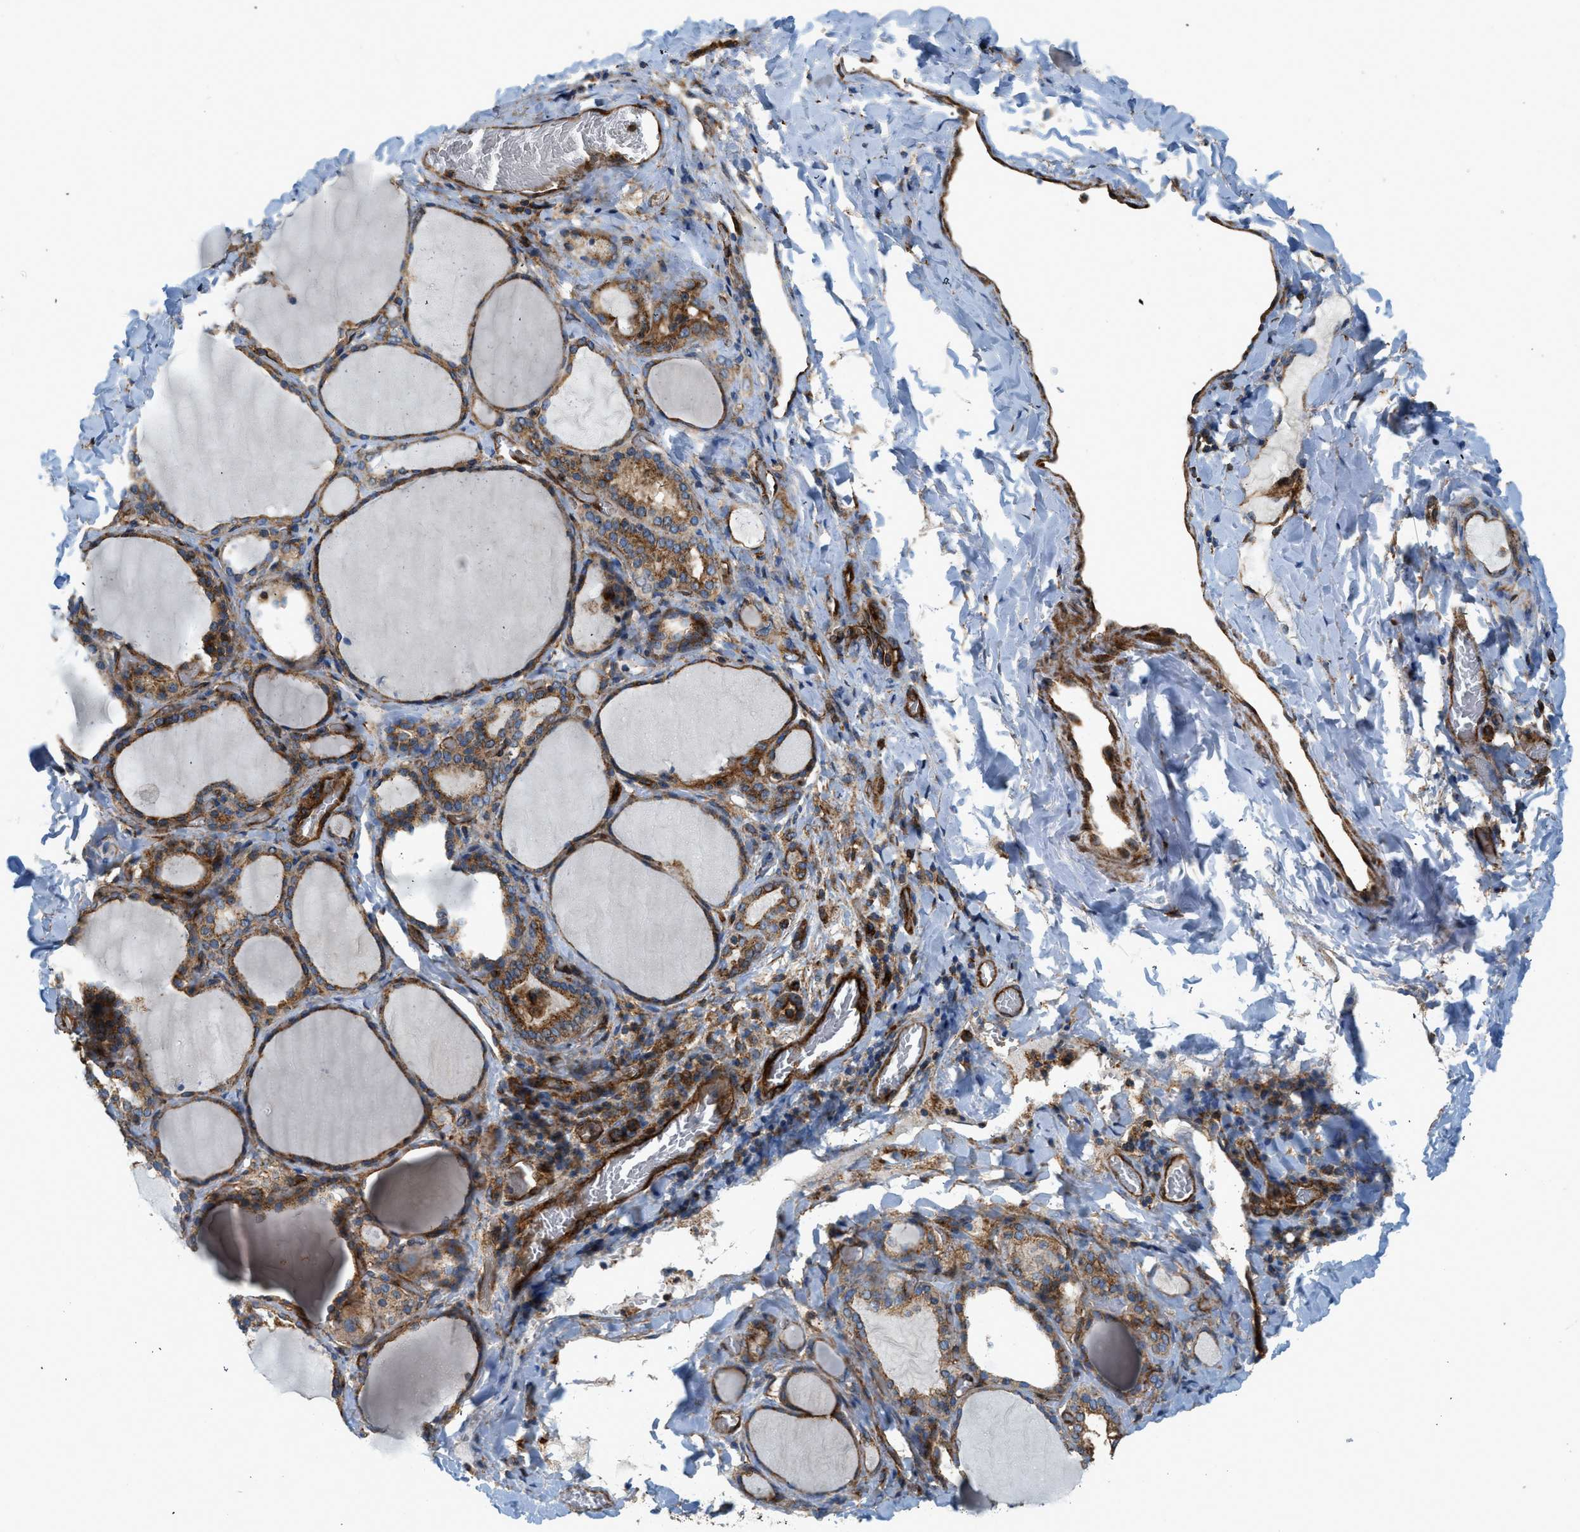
{"staining": {"intensity": "strong", "quantity": ">75%", "location": "cytoplasmic/membranous"}, "tissue": "thyroid gland", "cell_type": "Glandular cells", "image_type": "normal", "snomed": [{"axis": "morphology", "description": "Normal tissue, NOS"}, {"axis": "morphology", "description": "Papillary adenocarcinoma, NOS"}, {"axis": "topography", "description": "Thyroid gland"}], "caption": "Immunohistochemical staining of normal human thyroid gland exhibits >75% levels of strong cytoplasmic/membranous protein staining in approximately >75% of glandular cells. (DAB IHC with brightfield microscopy, high magnification).", "gene": "HIP1", "patient": {"sex": "female", "age": 30}}